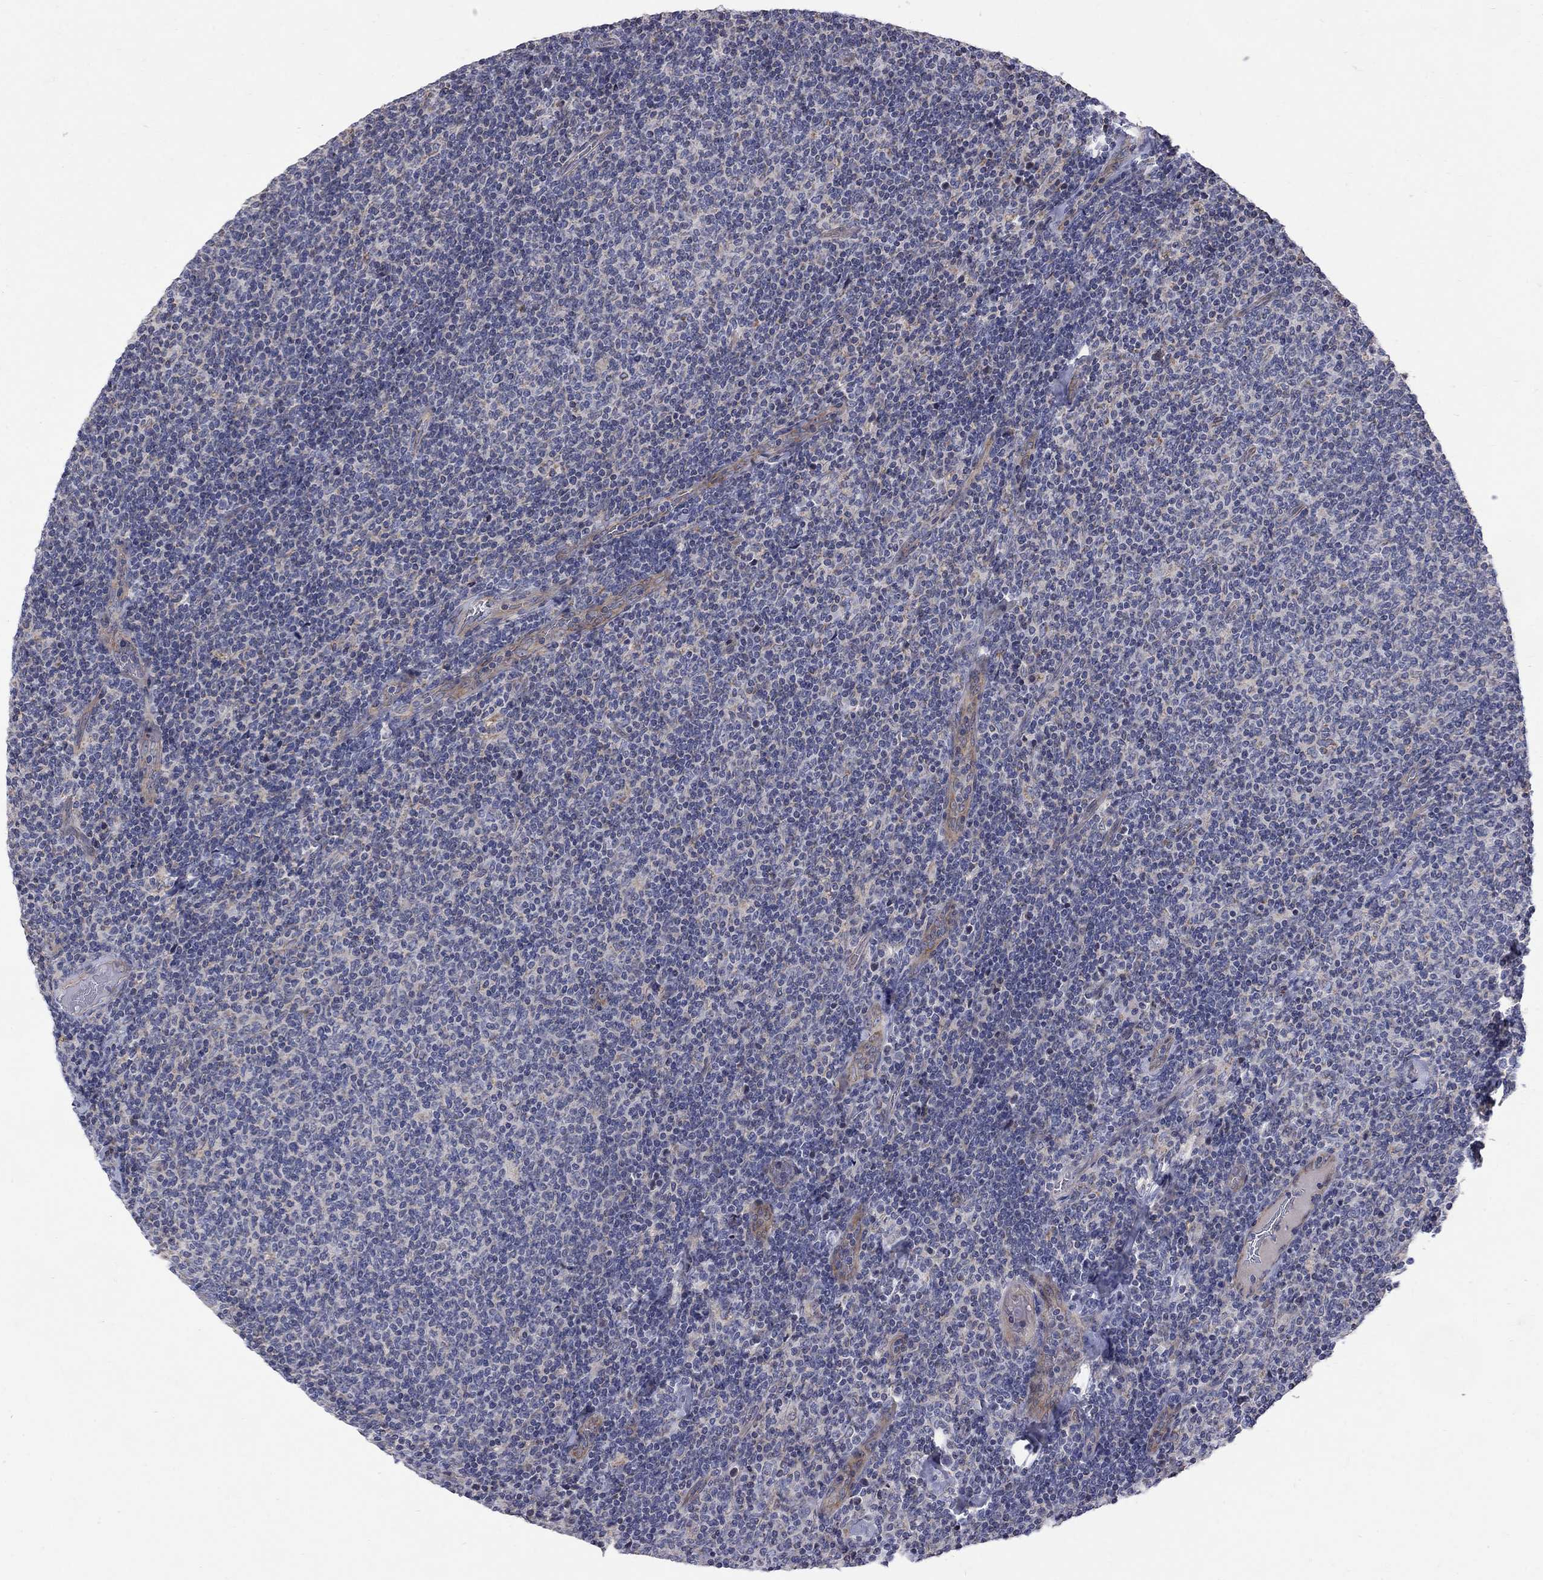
{"staining": {"intensity": "negative", "quantity": "none", "location": "none"}, "tissue": "lymphoma", "cell_type": "Tumor cells", "image_type": "cancer", "snomed": [{"axis": "morphology", "description": "Malignant lymphoma, non-Hodgkin's type, Low grade"}, {"axis": "topography", "description": "Lymph node"}], "caption": "The image displays no significant positivity in tumor cells of lymphoma. (DAB immunohistochemistry (IHC), high magnification).", "gene": "SH2B1", "patient": {"sex": "male", "age": 52}}